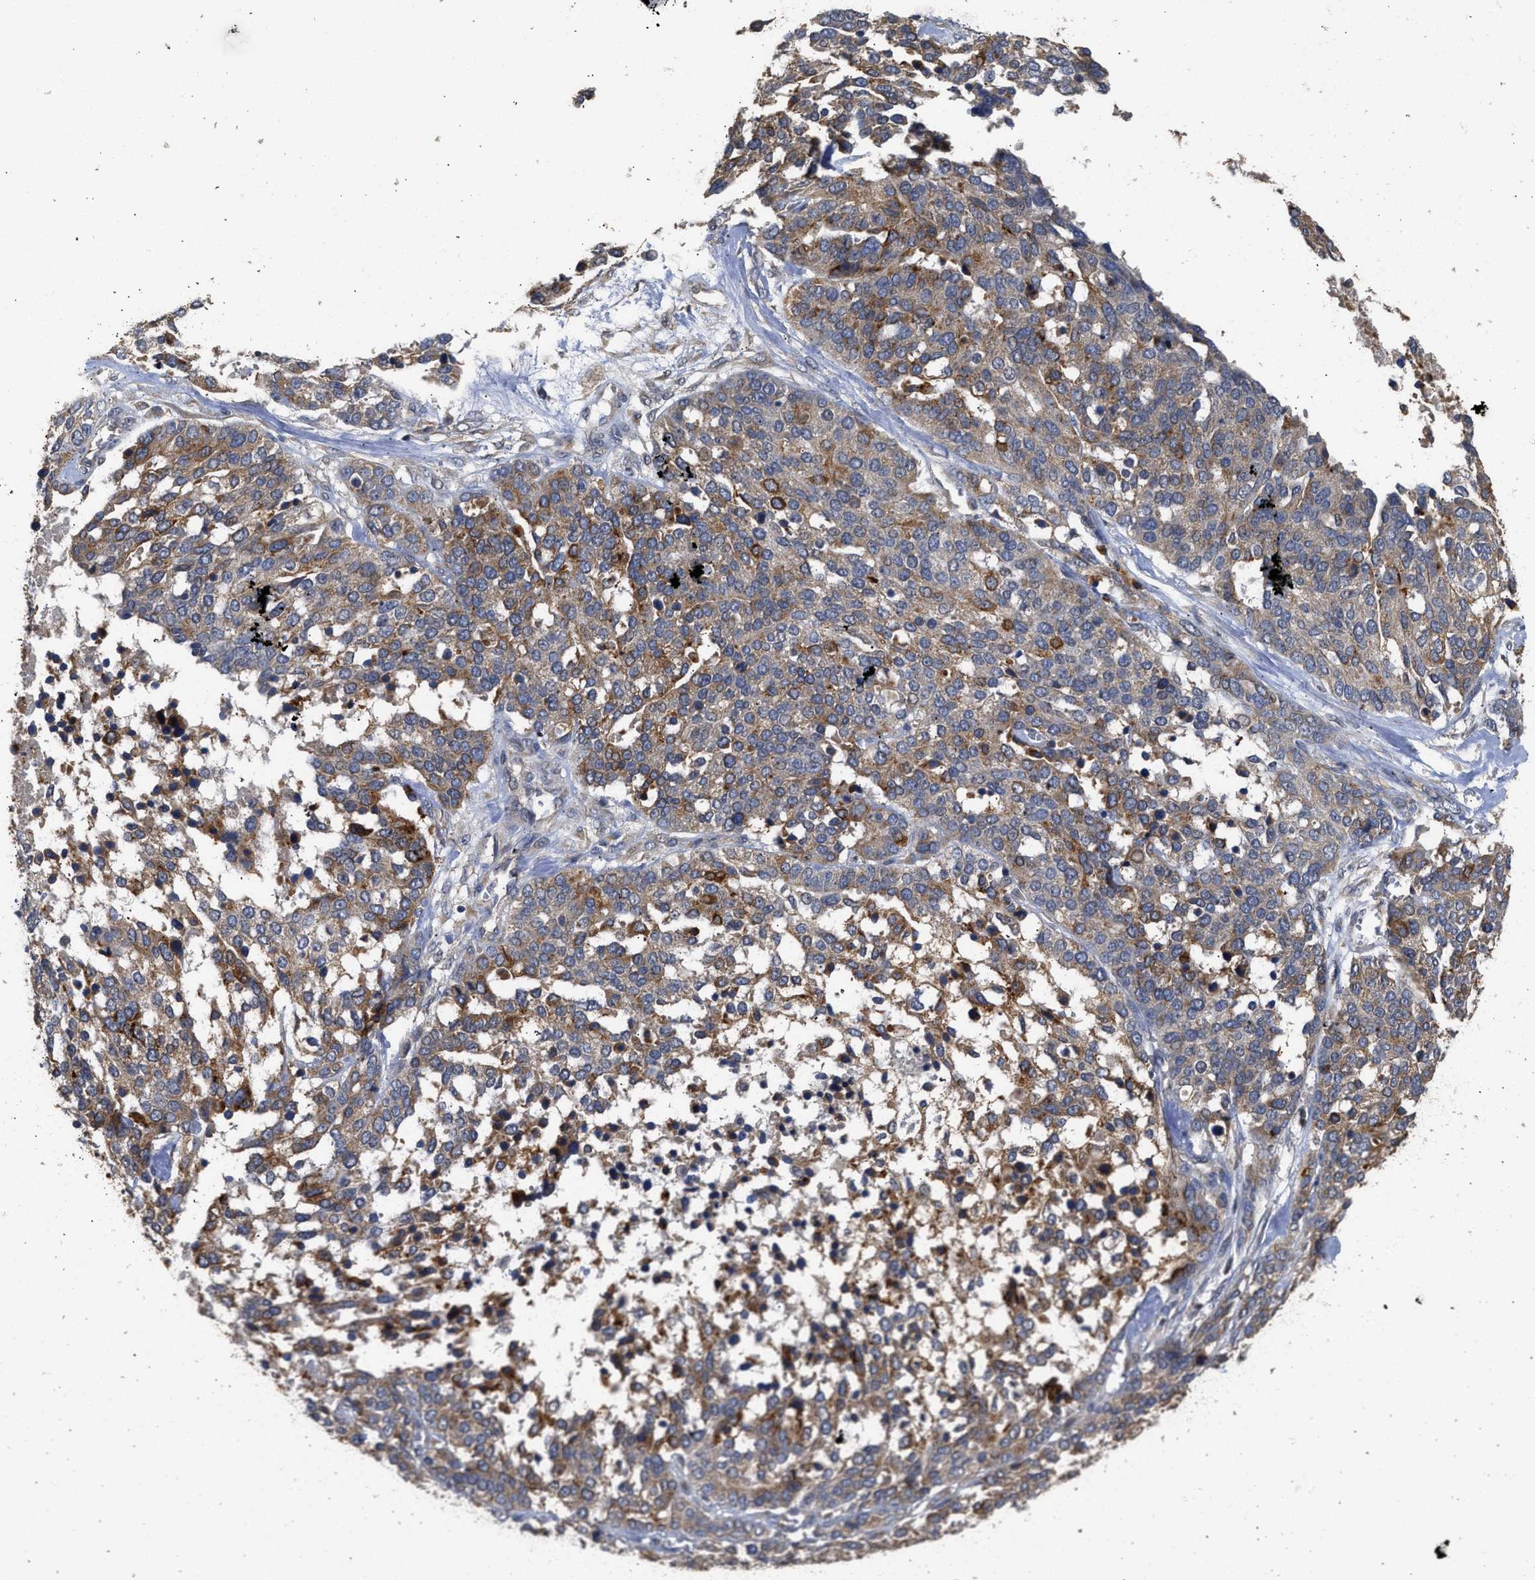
{"staining": {"intensity": "moderate", "quantity": ">75%", "location": "cytoplasmic/membranous"}, "tissue": "ovarian cancer", "cell_type": "Tumor cells", "image_type": "cancer", "snomed": [{"axis": "morphology", "description": "Cystadenocarcinoma, serous, NOS"}, {"axis": "topography", "description": "Ovary"}], "caption": "Protein expression analysis of ovarian serous cystadenocarcinoma displays moderate cytoplasmic/membranous positivity in about >75% of tumor cells.", "gene": "SPINT2", "patient": {"sex": "female", "age": 44}}